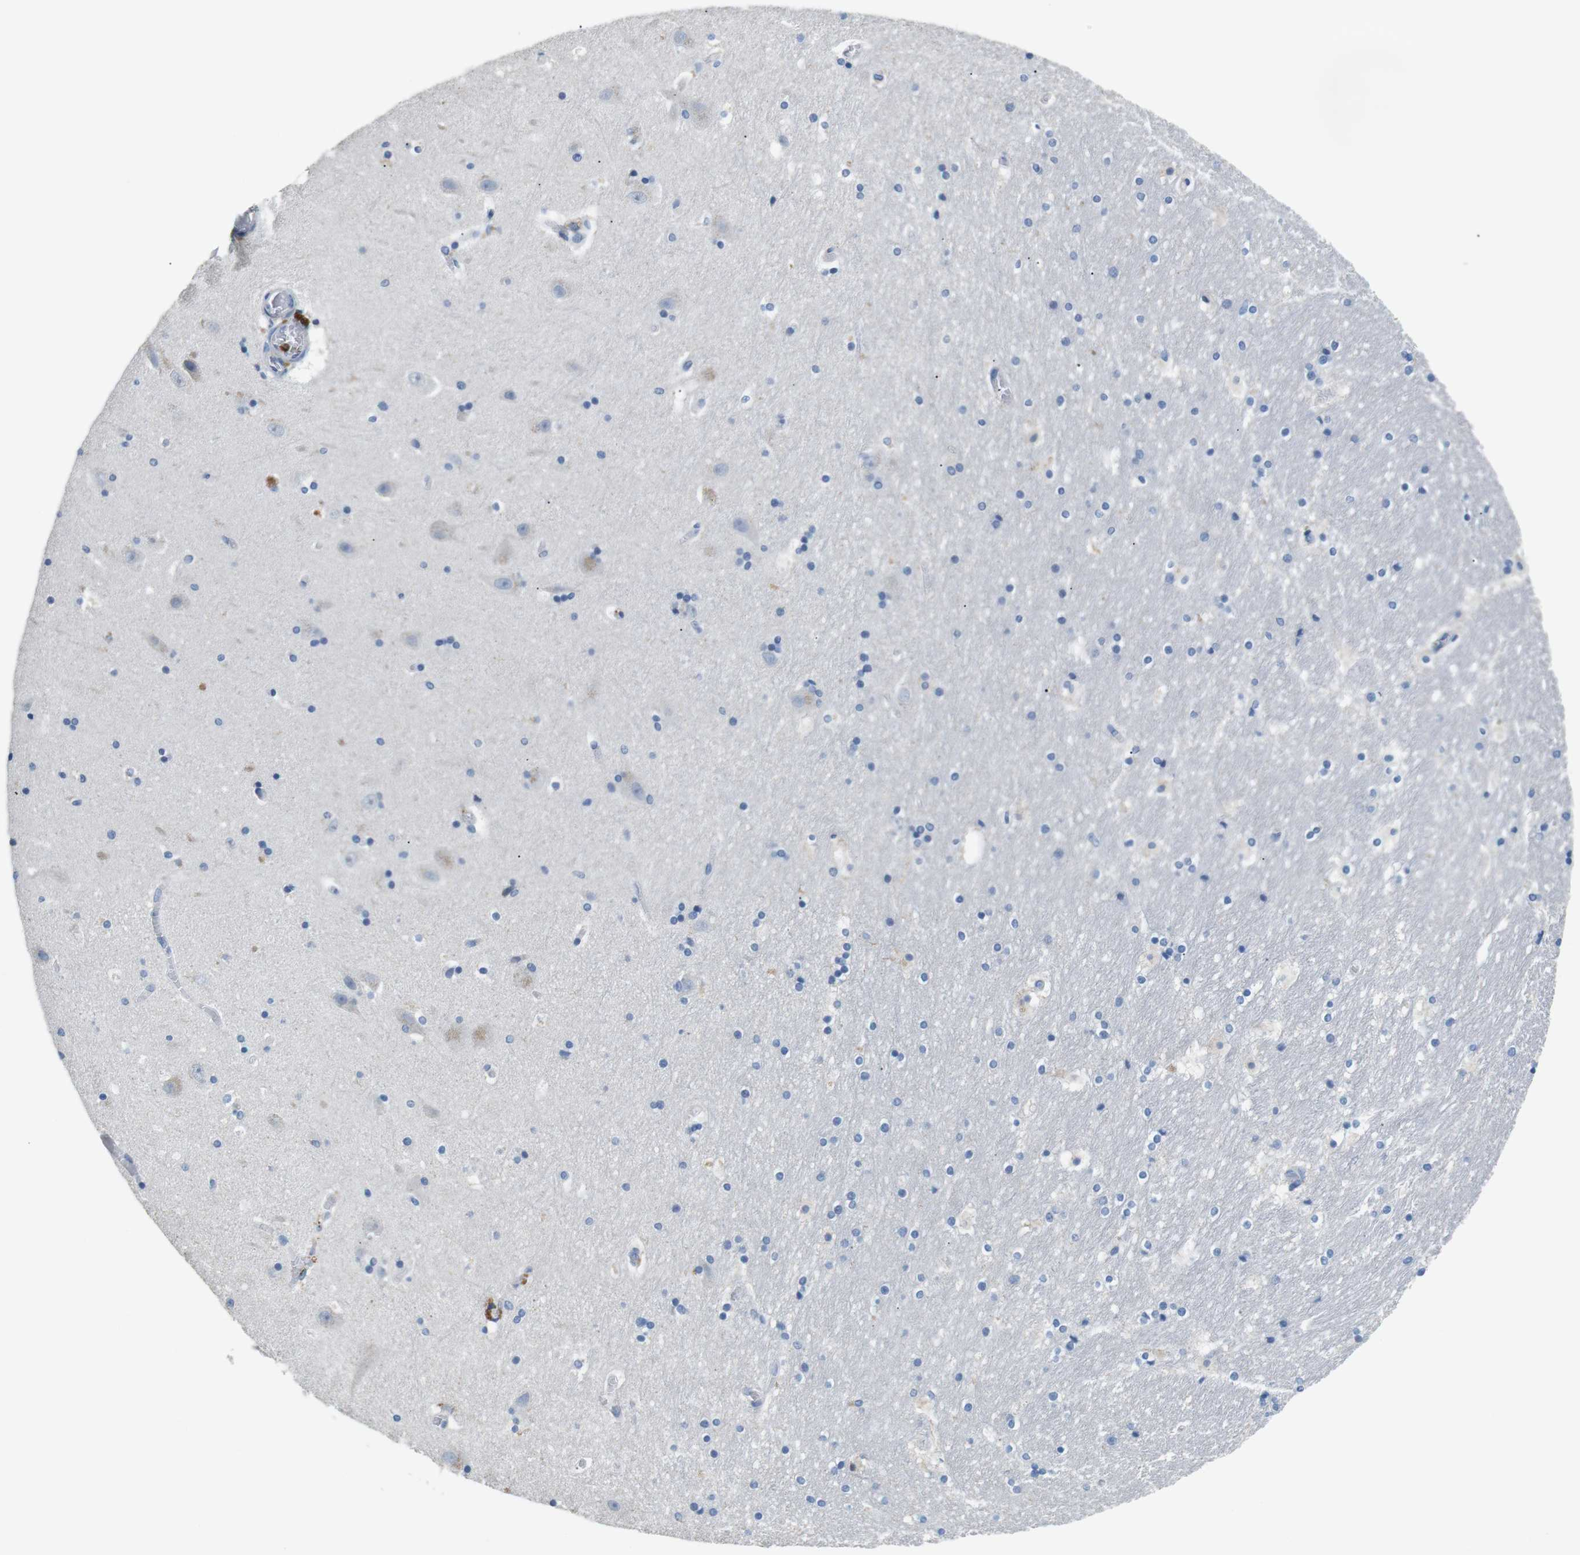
{"staining": {"intensity": "negative", "quantity": "none", "location": "none"}, "tissue": "hippocampus", "cell_type": "Glial cells", "image_type": "normal", "snomed": [{"axis": "morphology", "description": "Normal tissue, NOS"}, {"axis": "topography", "description": "Hippocampus"}], "caption": "Glial cells show no significant staining in normal hippocampus. (Brightfield microscopy of DAB immunohistochemistry at high magnification).", "gene": "CD6", "patient": {"sex": "male", "age": 45}}